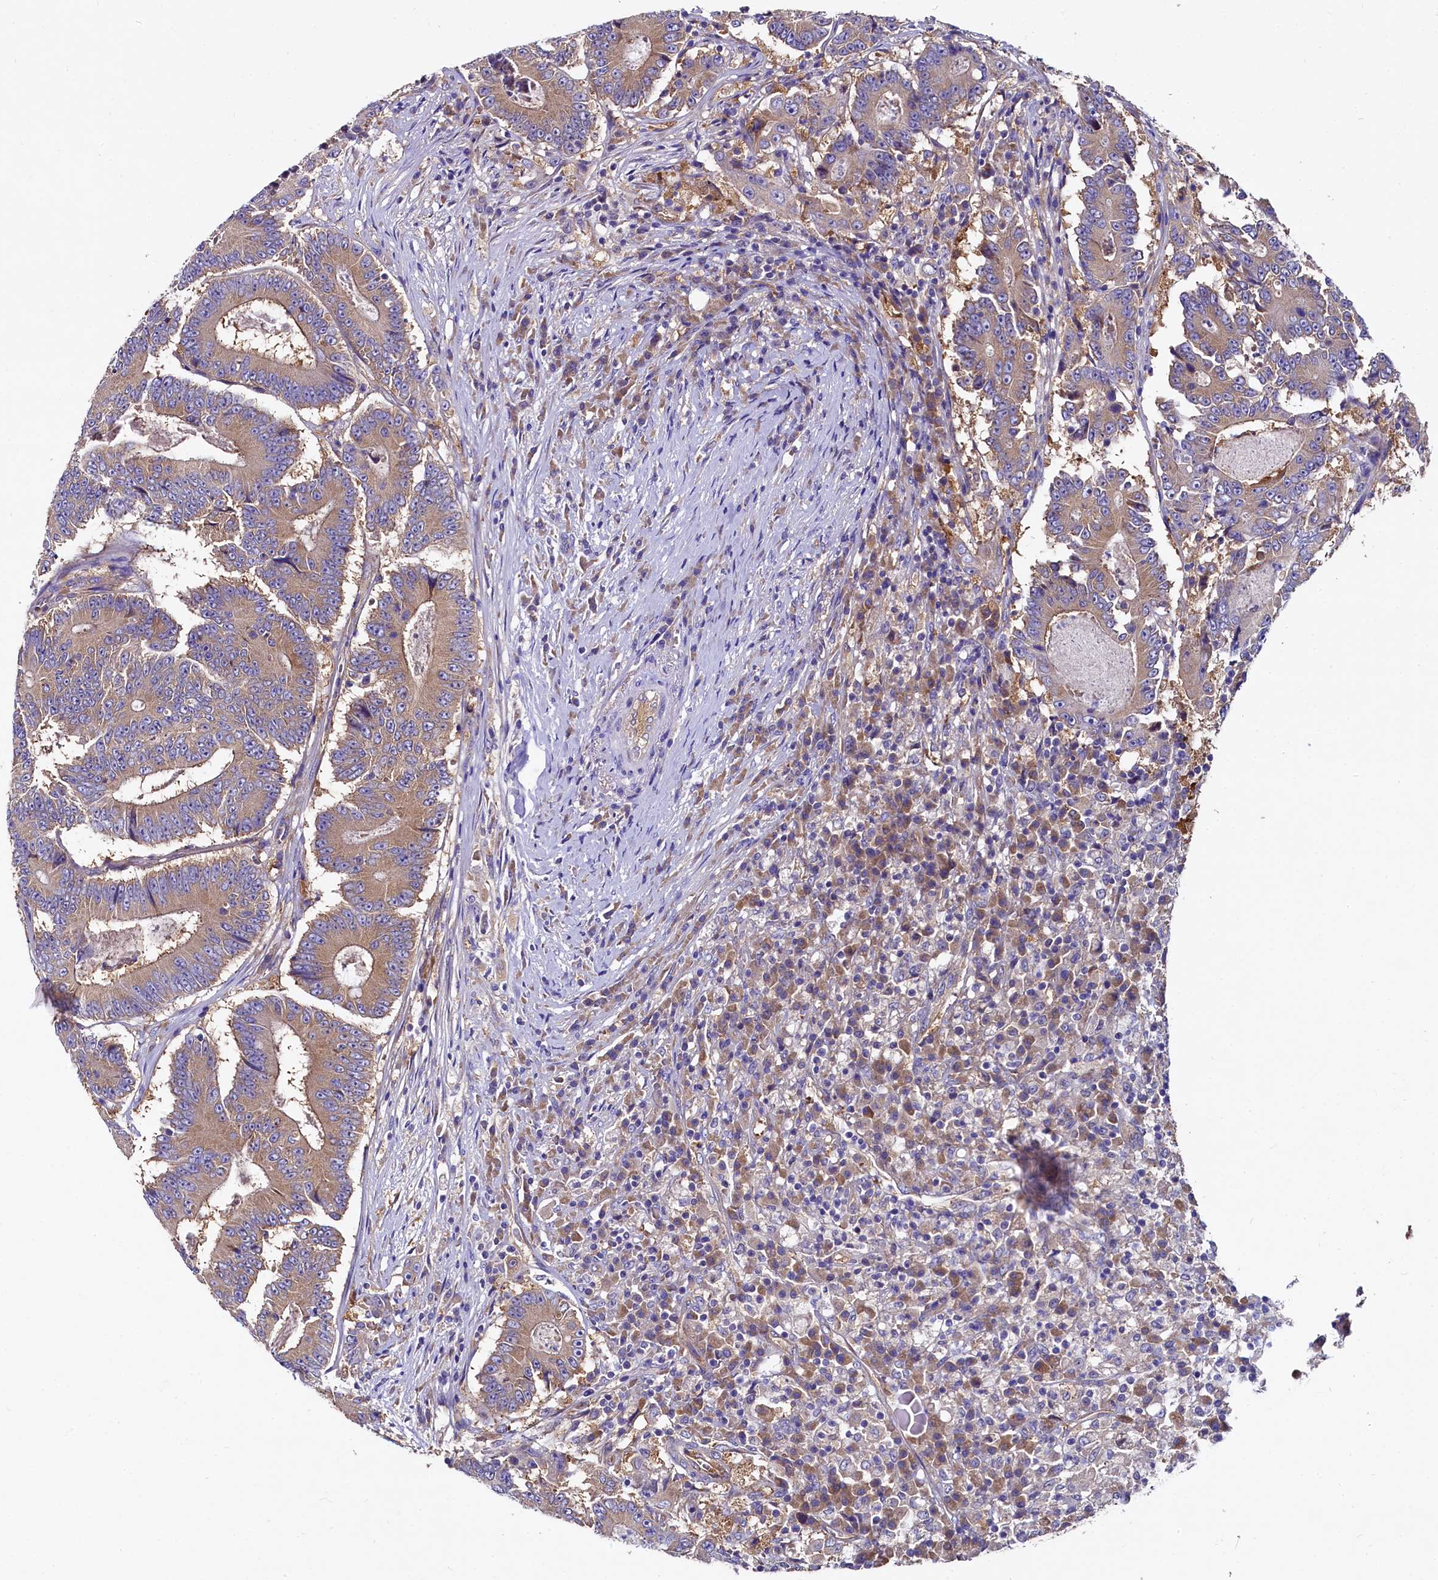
{"staining": {"intensity": "moderate", "quantity": ">75%", "location": "cytoplasmic/membranous"}, "tissue": "colorectal cancer", "cell_type": "Tumor cells", "image_type": "cancer", "snomed": [{"axis": "morphology", "description": "Adenocarcinoma, NOS"}, {"axis": "topography", "description": "Colon"}], "caption": "The immunohistochemical stain shows moderate cytoplasmic/membranous staining in tumor cells of colorectal cancer tissue. (IHC, brightfield microscopy, high magnification).", "gene": "QARS1", "patient": {"sex": "male", "age": 83}}